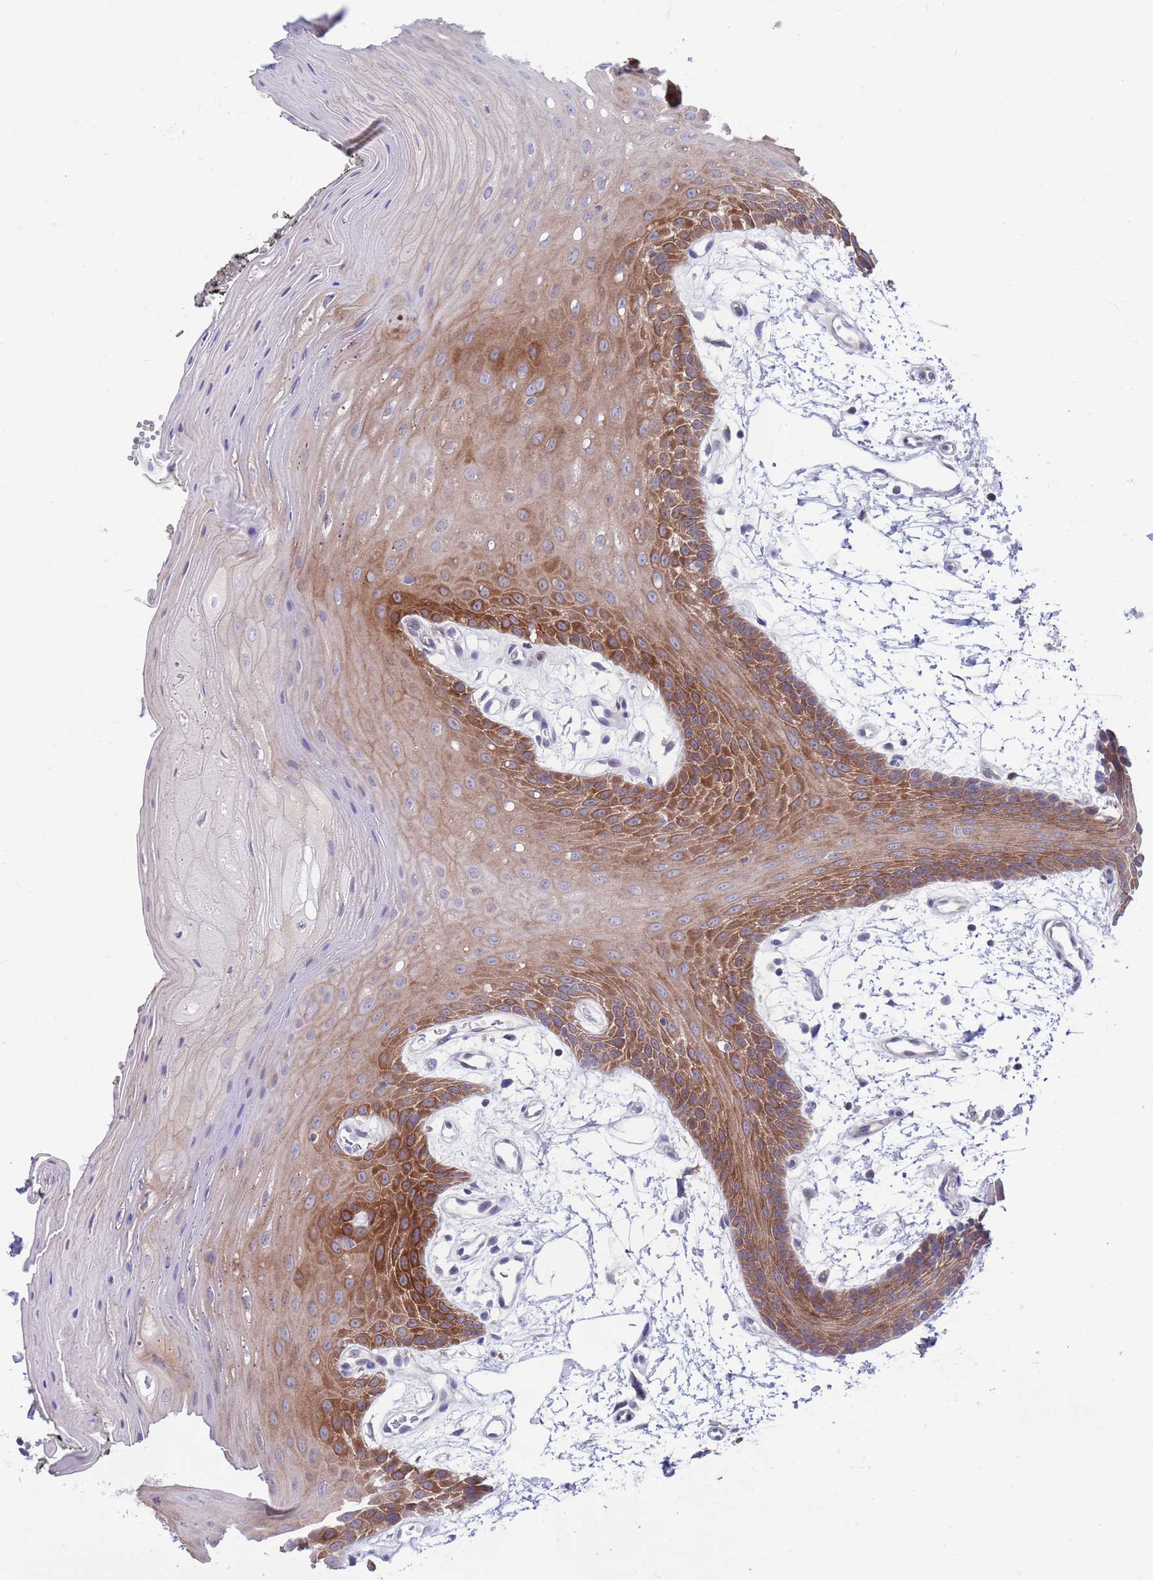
{"staining": {"intensity": "moderate", "quantity": ">75%", "location": "cytoplasmic/membranous"}, "tissue": "oral mucosa", "cell_type": "Squamous epithelial cells", "image_type": "normal", "snomed": [{"axis": "morphology", "description": "Normal tissue, NOS"}, {"axis": "topography", "description": "Oral tissue"}, {"axis": "topography", "description": "Tounge, NOS"}], "caption": "The histopathology image displays a brown stain indicating the presence of a protein in the cytoplasmic/membranous of squamous epithelial cells in oral mucosa. (Brightfield microscopy of DAB IHC at high magnification).", "gene": "KLHL29", "patient": {"sex": "female", "age": 59}}